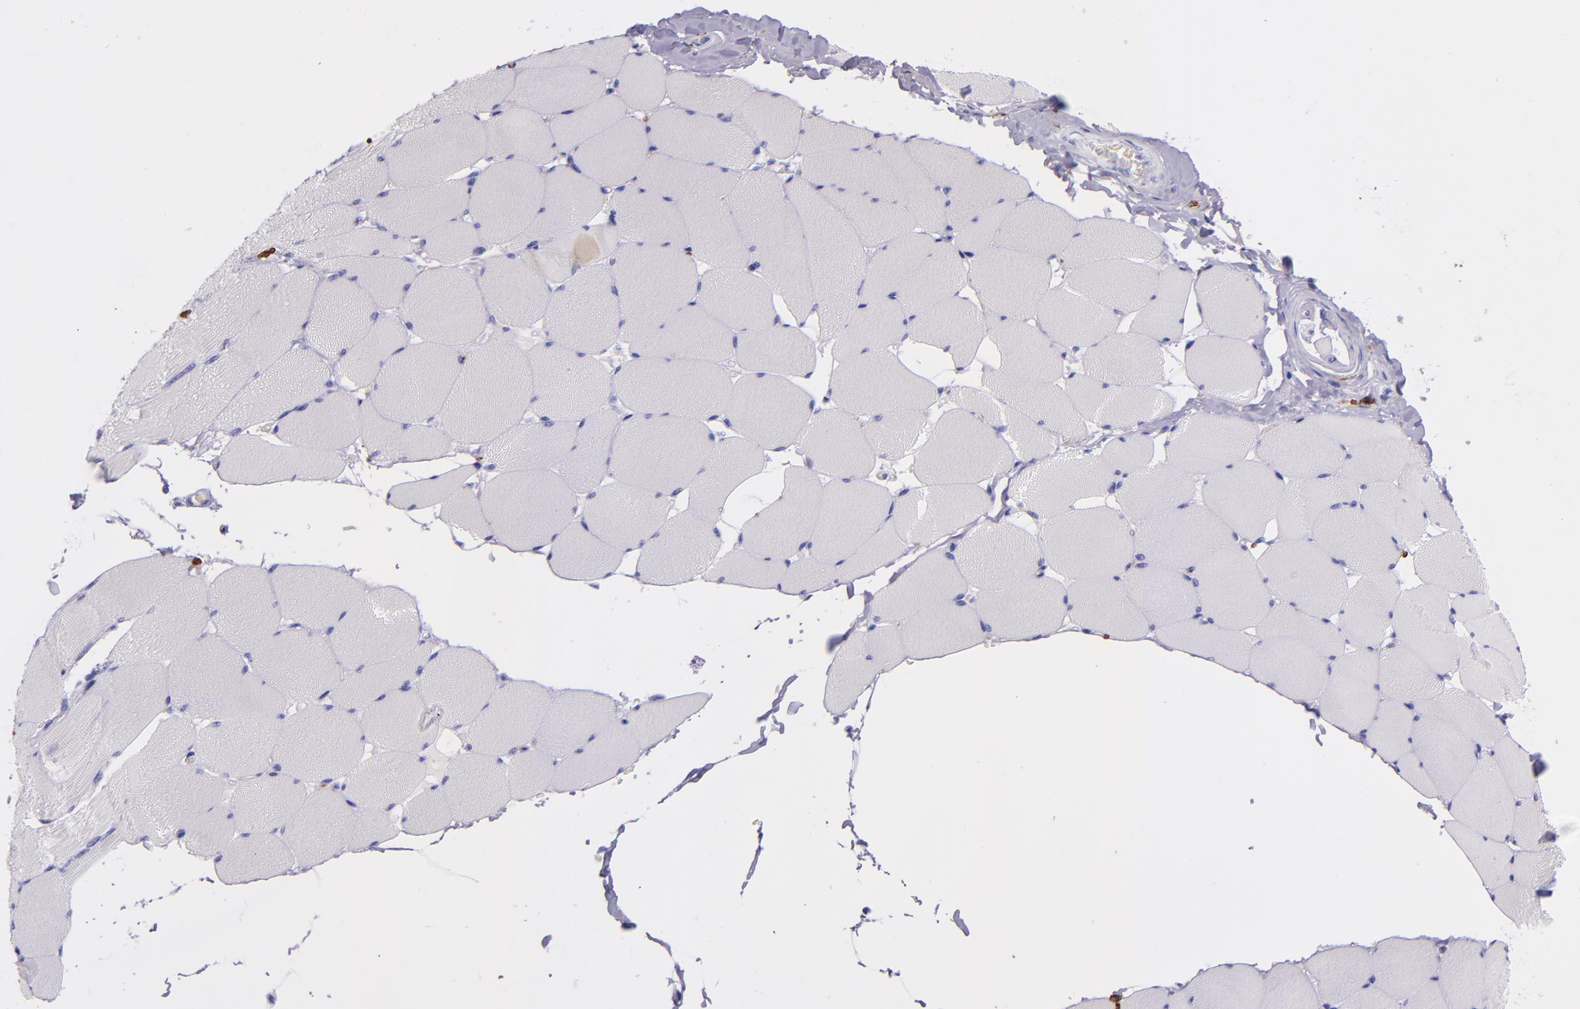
{"staining": {"intensity": "negative", "quantity": "none", "location": "none"}, "tissue": "skeletal muscle", "cell_type": "Myocytes", "image_type": "normal", "snomed": [{"axis": "morphology", "description": "Normal tissue, NOS"}, {"axis": "topography", "description": "Skeletal muscle"}], "caption": "IHC photomicrograph of normal skeletal muscle: skeletal muscle stained with DAB shows no significant protein positivity in myocytes. (DAB (3,3'-diaminobenzidine) immunohistochemistry with hematoxylin counter stain).", "gene": "CD163", "patient": {"sex": "male", "age": 62}}